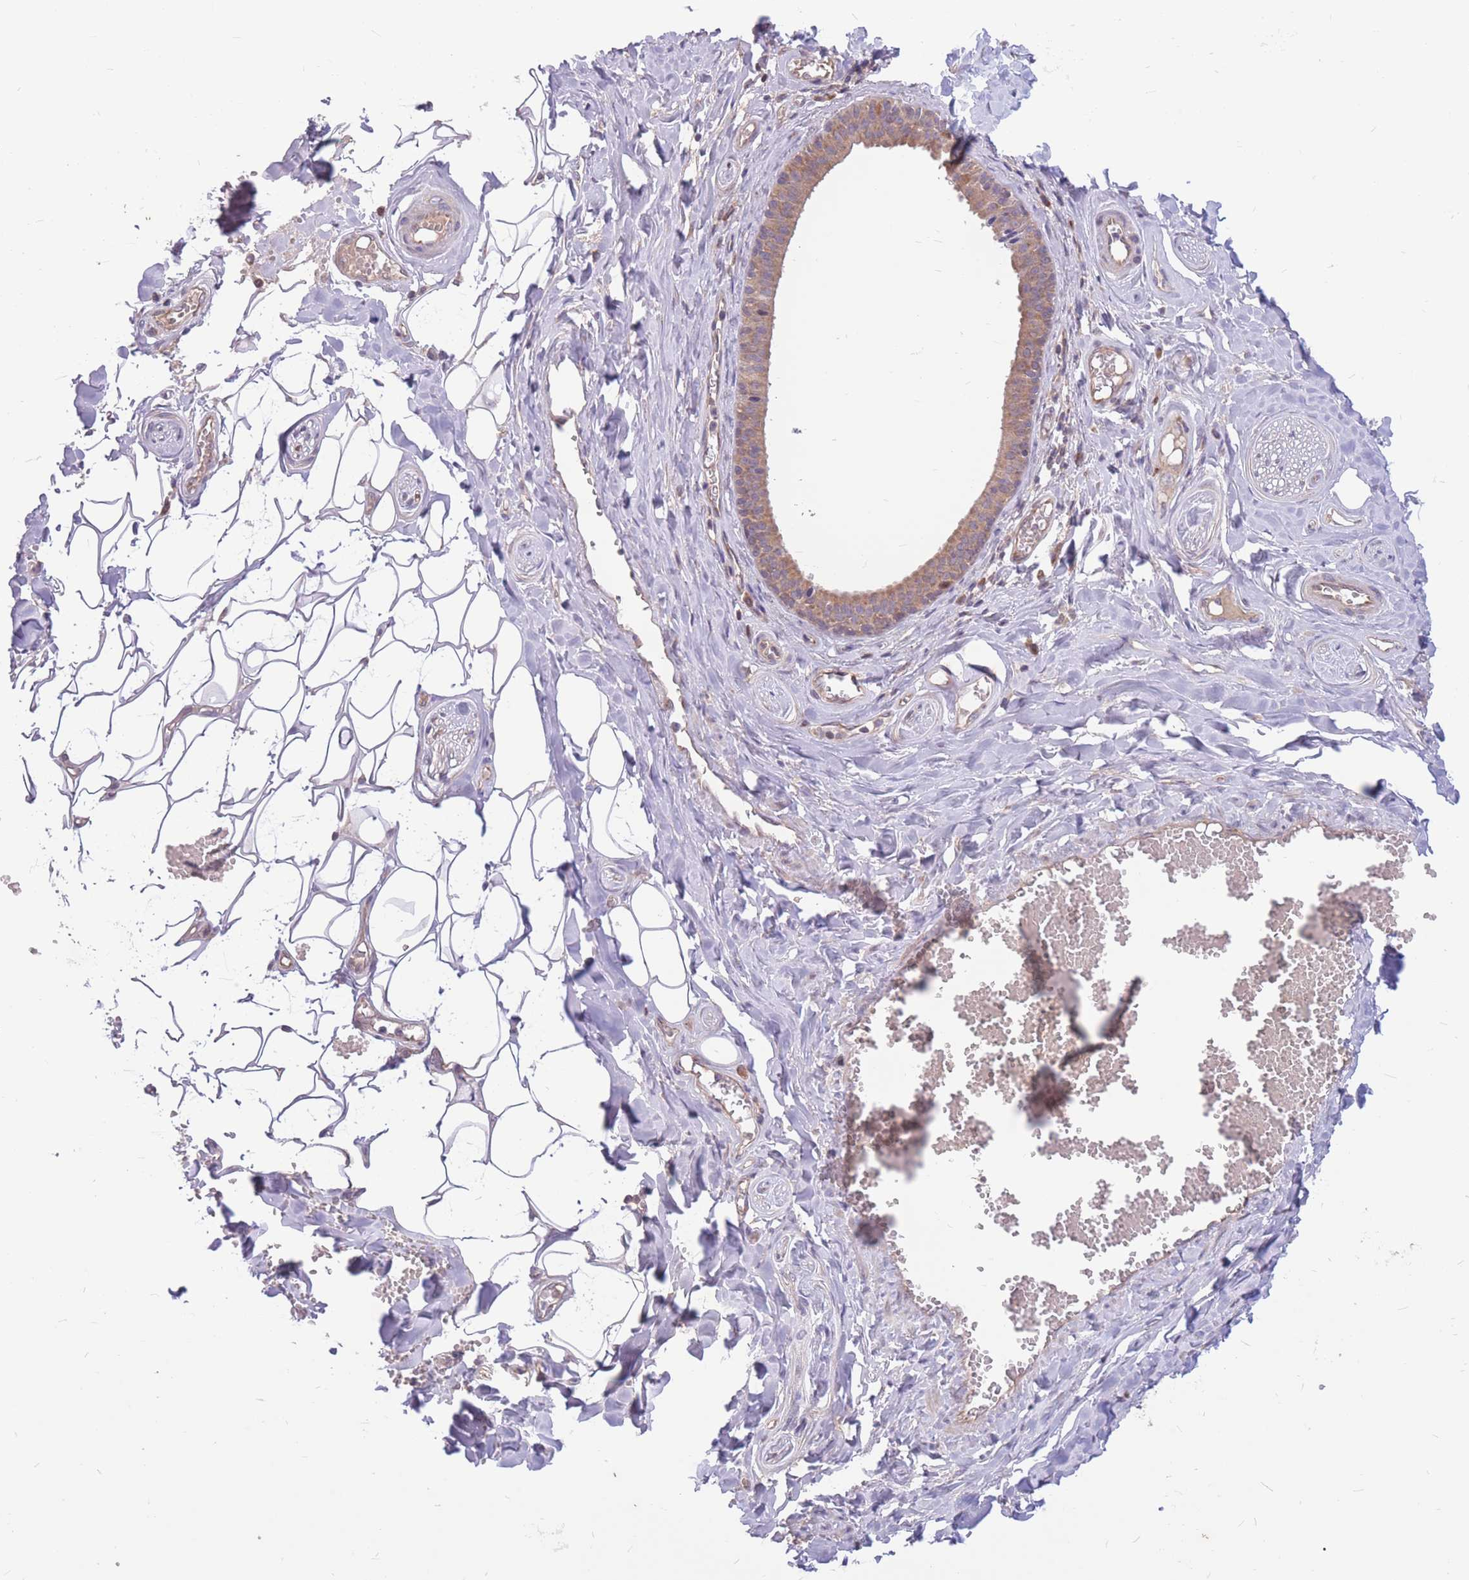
{"staining": {"intensity": "moderate", "quantity": "25%-75%", "location": "cytoplasmic/membranous"}, "tissue": "salivary gland", "cell_type": "Glandular cells", "image_type": "normal", "snomed": [{"axis": "morphology", "description": "Normal tissue, NOS"}, {"axis": "topography", "description": "Salivary gland"}], "caption": "Protein expression by IHC shows moderate cytoplasmic/membranous expression in approximately 25%-75% of glandular cells in benign salivary gland.", "gene": "GMNN", "patient": {"sex": "male", "age": 62}}